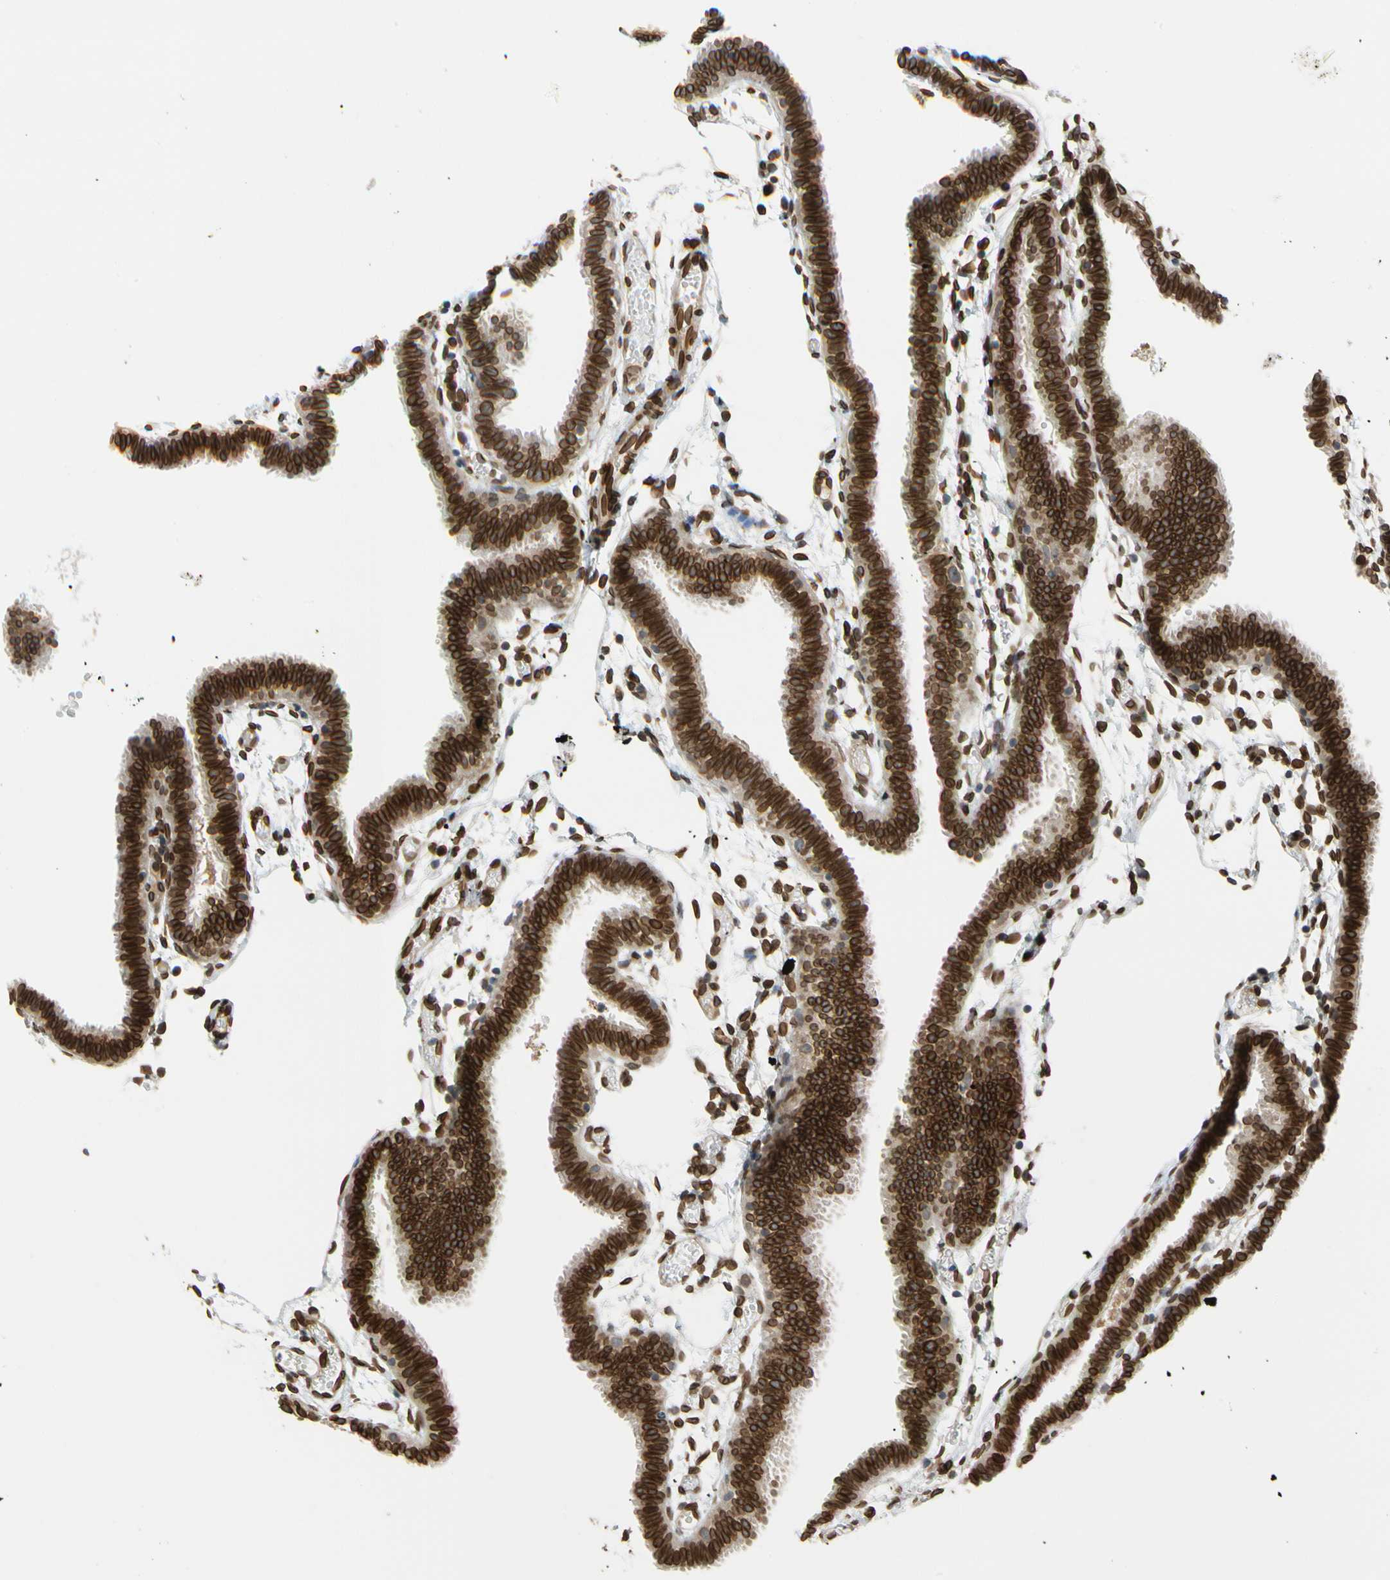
{"staining": {"intensity": "strong", "quantity": ">75%", "location": "cytoplasmic/membranous,nuclear"}, "tissue": "fallopian tube", "cell_type": "Glandular cells", "image_type": "normal", "snomed": [{"axis": "morphology", "description": "Normal tissue, NOS"}, {"axis": "topography", "description": "Fallopian tube"}], "caption": "The histopathology image reveals a brown stain indicating the presence of a protein in the cytoplasmic/membranous,nuclear of glandular cells in fallopian tube. (IHC, brightfield microscopy, high magnification).", "gene": "SUN1", "patient": {"sex": "female", "age": 29}}